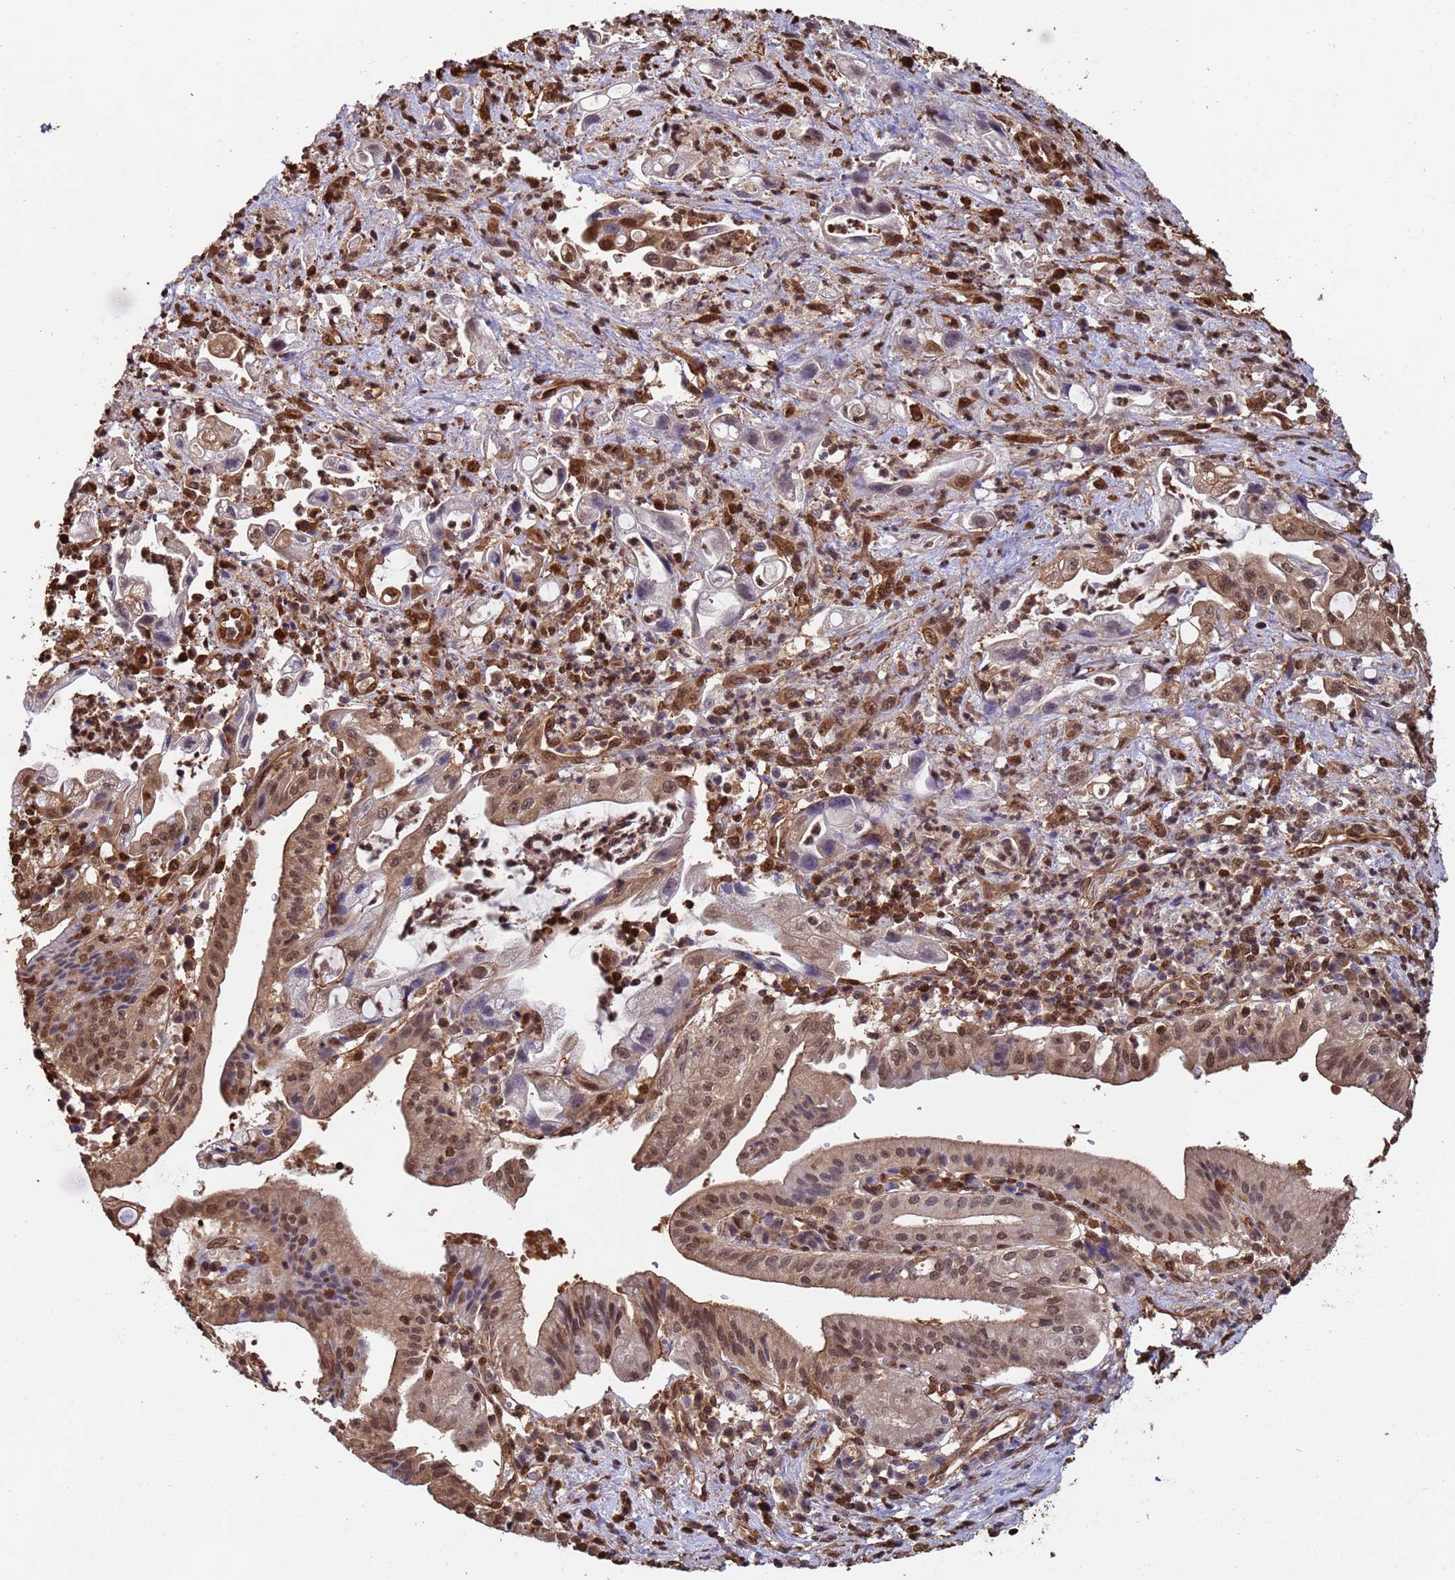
{"staining": {"intensity": "moderate", "quantity": ">75%", "location": "cytoplasmic/membranous,nuclear"}, "tissue": "pancreatic cancer", "cell_type": "Tumor cells", "image_type": "cancer", "snomed": [{"axis": "morphology", "description": "Adenocarcinoma, NOS"}, {"axis": "topography", "description": "Pancreas"}], "caption": "Brown immunohistochemical staining in human adenocarcinoma (pancreatic) displays moderate cytoplasmic/membranous and nuclear expression in about >75% of tumor cells. The staining is performed using DAB (3,3'-diaminobenzidine) brown chromogen to label protein expression. The nuclei are counter-stained blue using hematoxylin.", "gene": "SUMO4", "patient": {"sex": "female", "age": 61}}